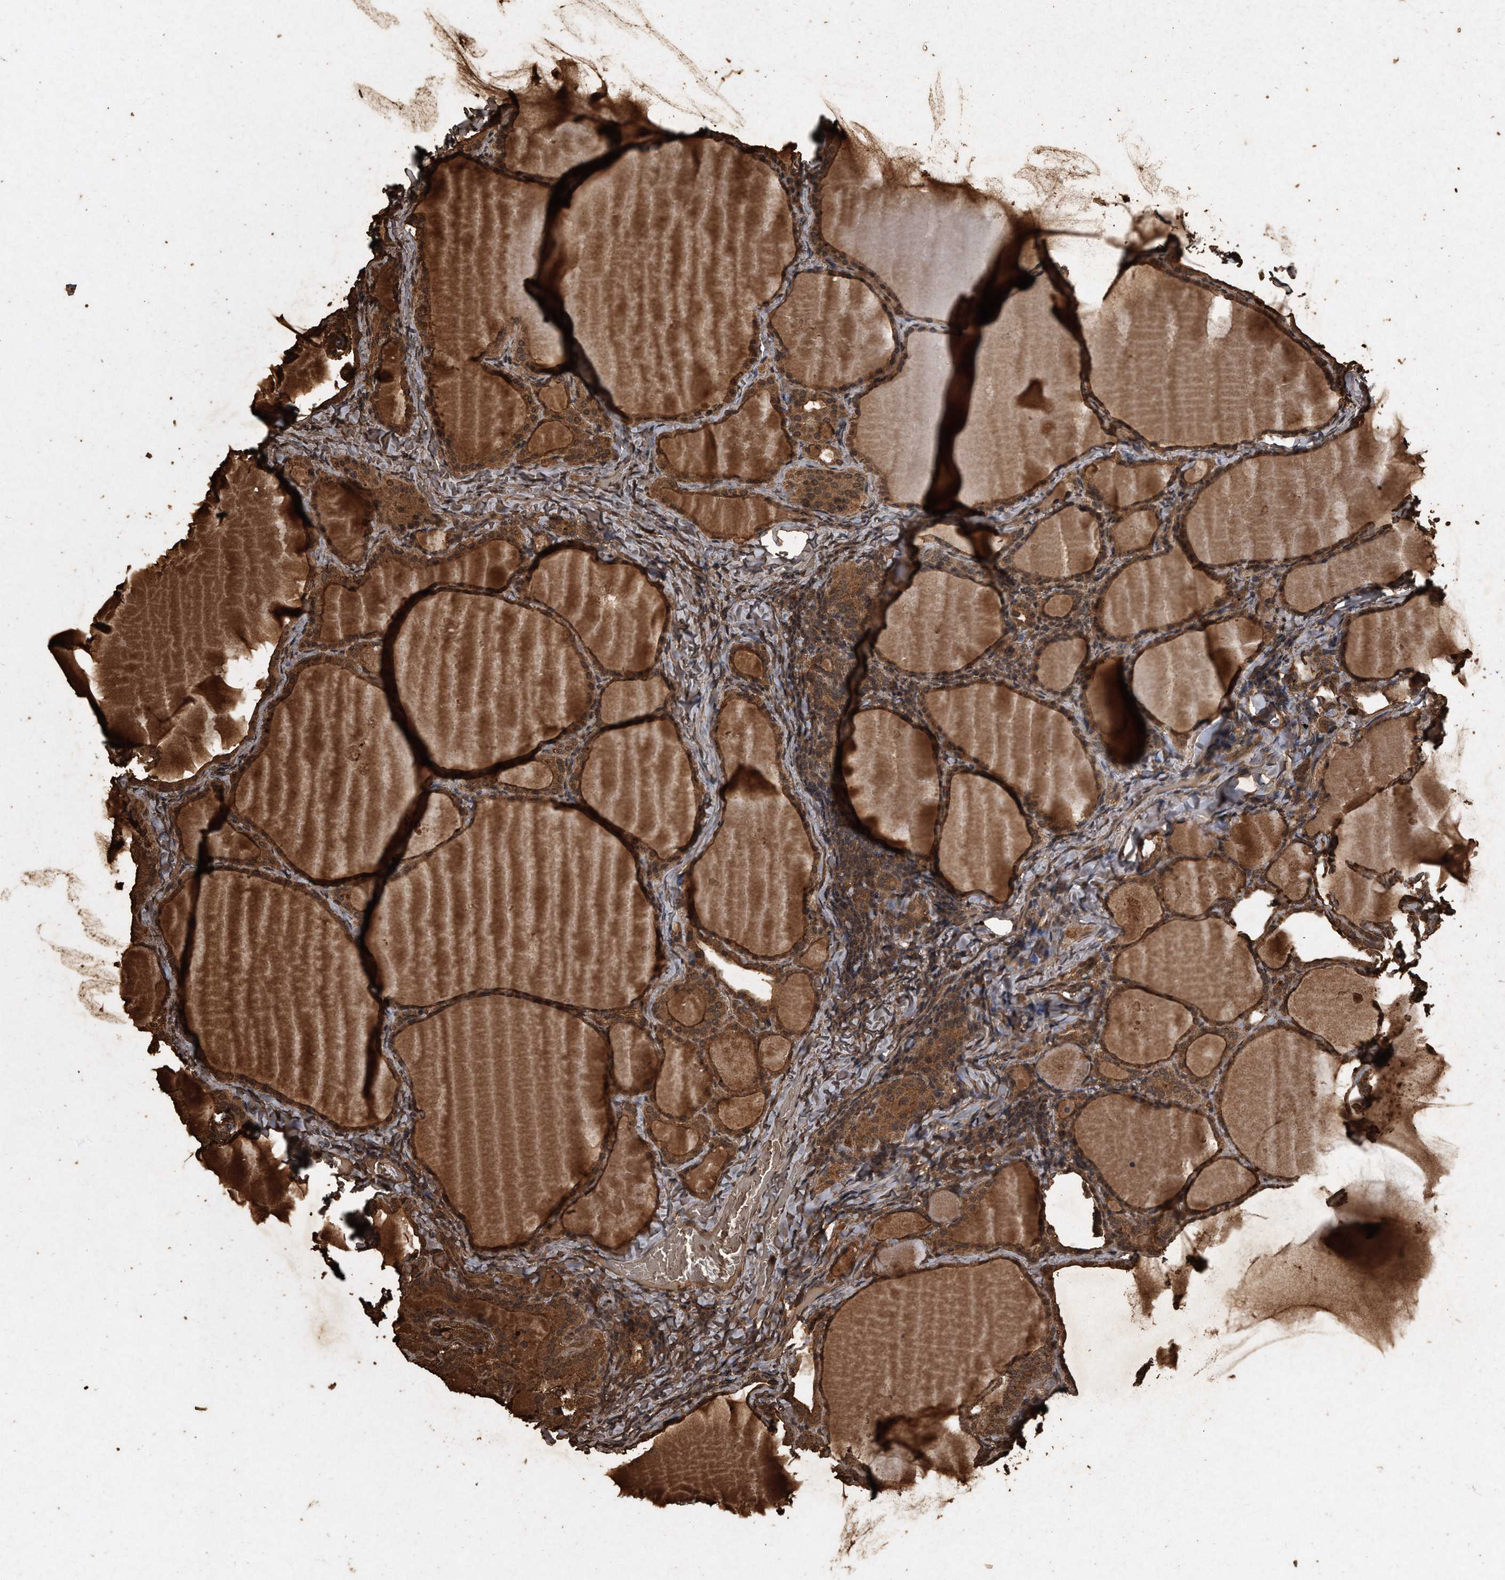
{"staining": {"intensity": "moderate", "quantity": ">75%", "location": "cytoplasmic/membranous"}, "tissue": "thyroid cancer", "cell_type": "Tumor cells", "image_type": "cancer", "snomed": [{"axis": "morphology", "description": "Papillary adenocarcinoma, NOS"}, {"axis": "topography", "description": "Thyroid gland"}], "caption": "Moderate cytoplasmic/membranous positivity for a protein is appreciated in about >75% of tumor cells of papillary adenocarcinoma (thyroid) using IHC.", "gene": "CFLAR", "patient": {"sex": "female", "age": 42}}